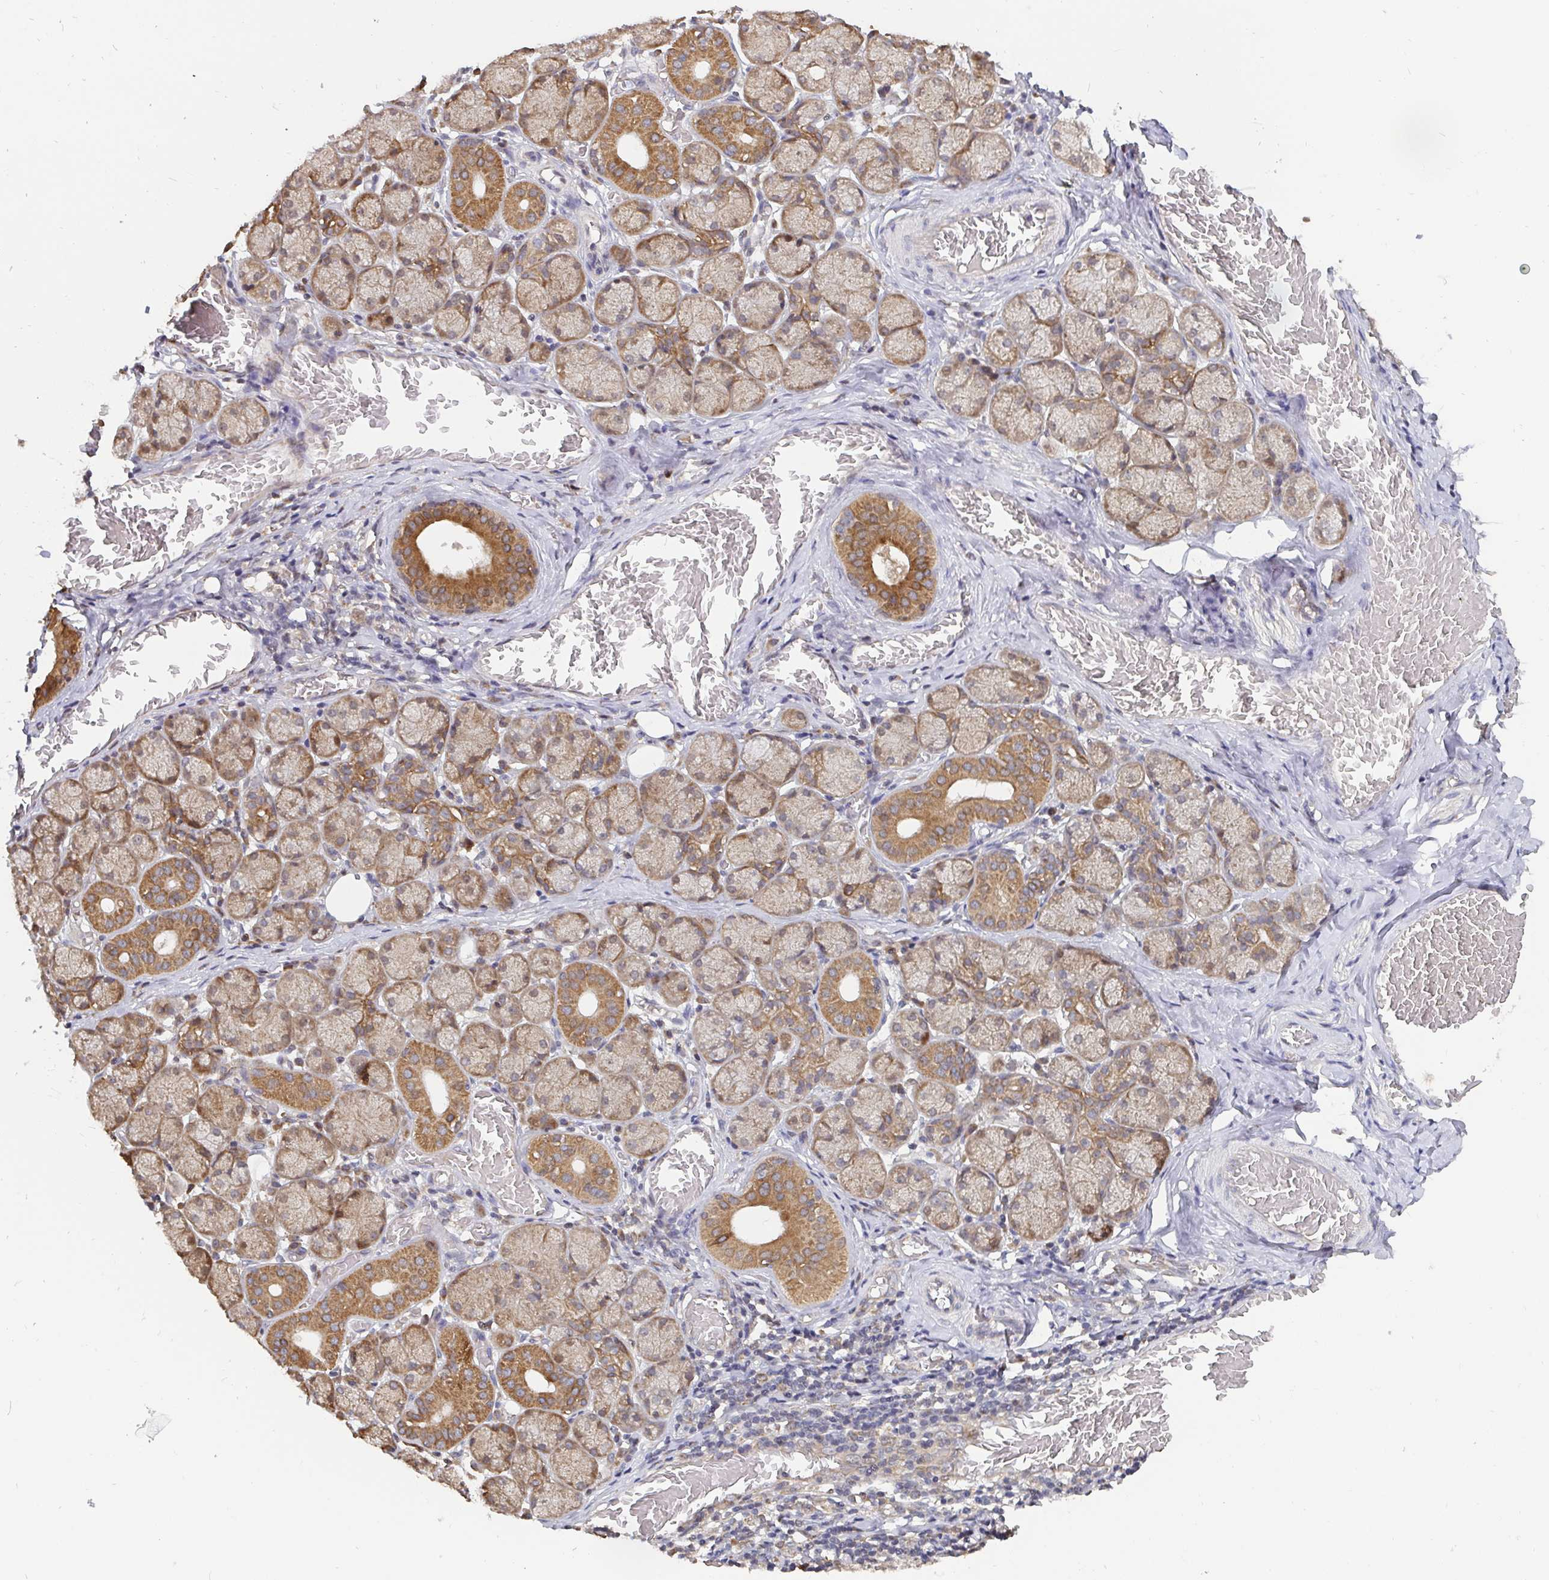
{"staining": {"intensity": "moderate", "quantity": ">75%", "location": "cytoplasmic/membranous,nuclear"}, "tissue": "salivary gland", "cell_type": "Glandular cells", "image_type": "normal", "snomed": [{"axis": "morphology", "description": "Normal tissue, NOS"}, {"axis": "topography", "description": "Salivary gland"}, {"axis": "topography", "description": "Peripheral nerve tissue"}], "caption": "A photomicrograph of salivary gland stained for a protein reveals moderate cytoplasmic/membranous,nuclear brown staining in glandular cells. (DAB (3,3'-diaminobenzidine) IHC with brightfield microscopy, high magnification).", "gene": "PDF", "patient": {"sex": "female", "age": 24}}